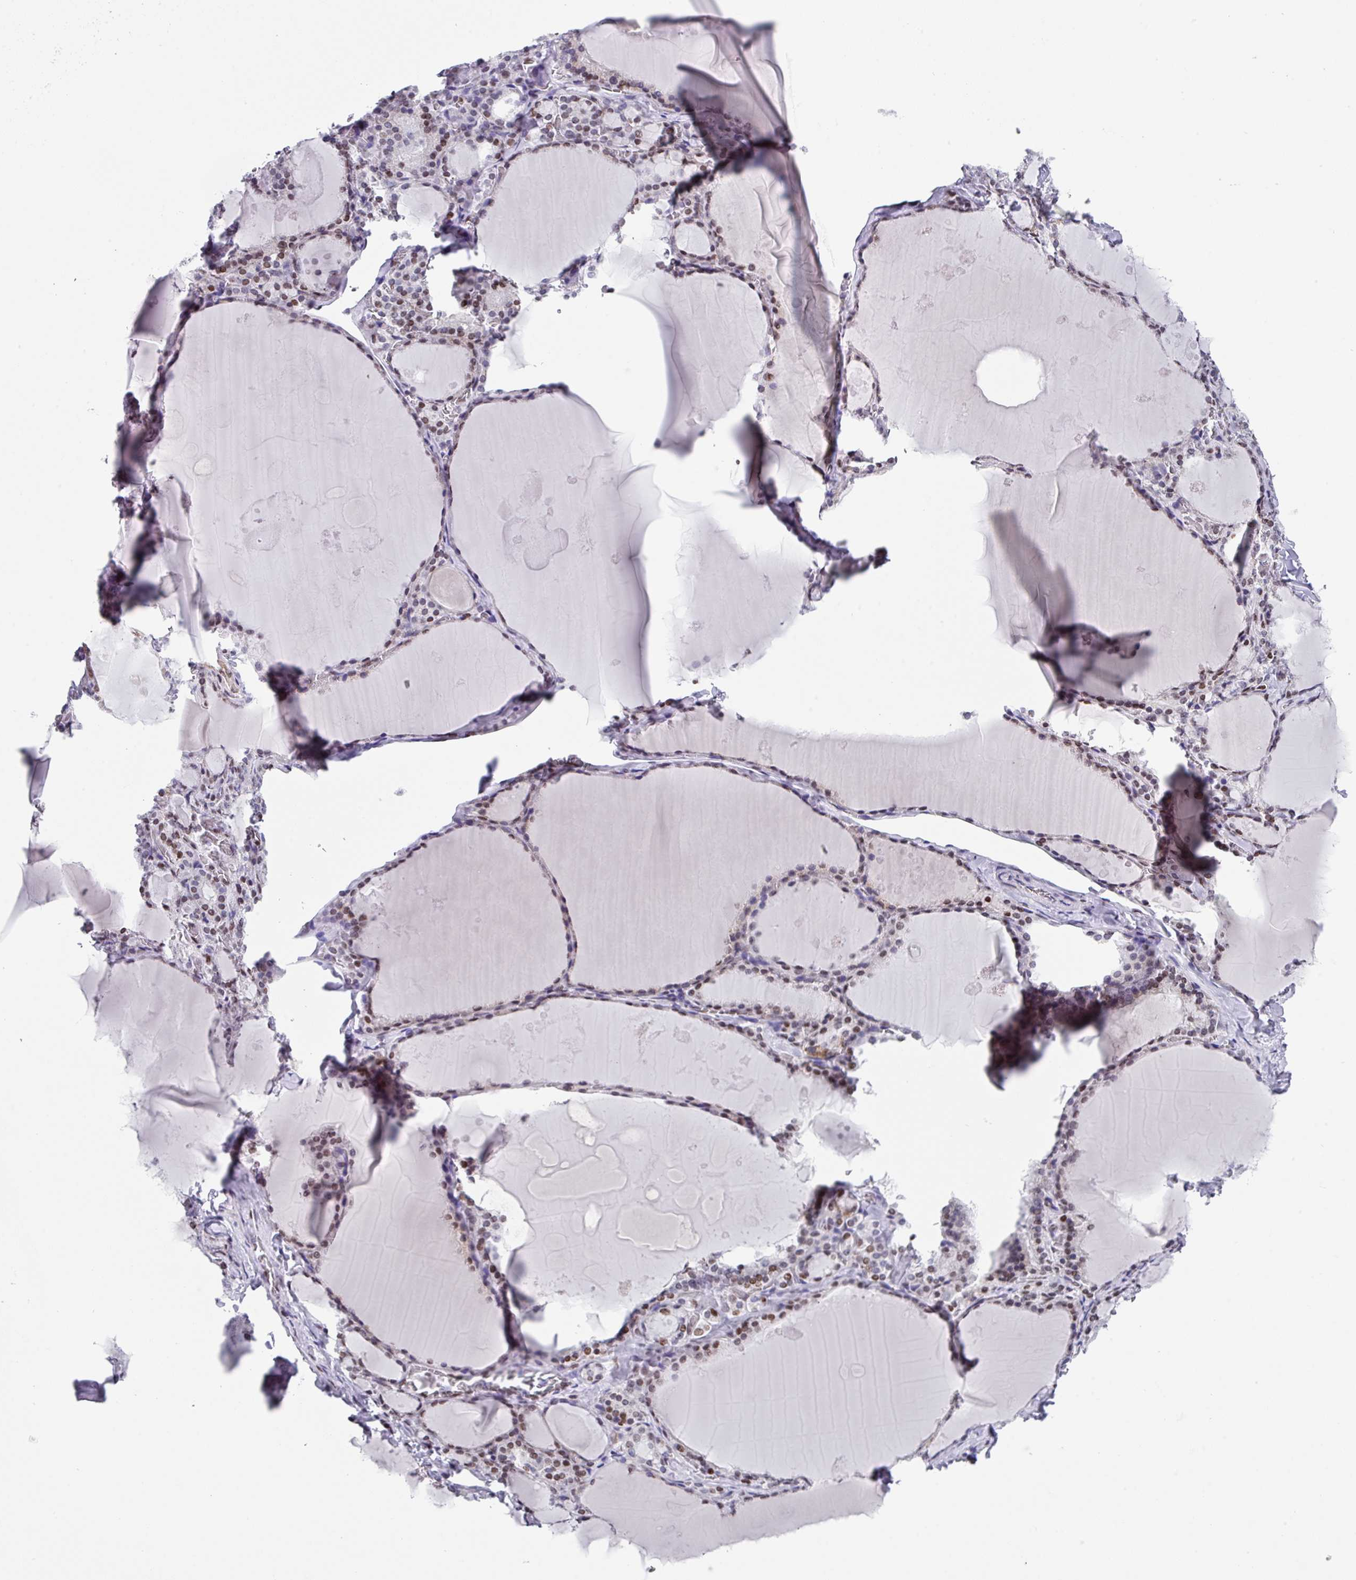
{"staining": {"intensity": "moderate", "quantity": "25%-75%", "location": "nuclear"}, "tissue": "thyroid gland", "cell_type": "Glandular cells", "image_type": "normal", "snomed": [{"axis": "morphology", "description": "Normal tissue, NOS"}, {"axis": "topography", "description": "Thyroid gland"}], "caption": "Immunohistochemical staining of normal human thyroid gland shows moderate nuclear protein positivity in approximately 25%-75% of glandular cells. The protein is shown in brown color, while the nuclei are stained blue.", "gene": "TCF3", "patient": {"sex": "male", "age": 56}}